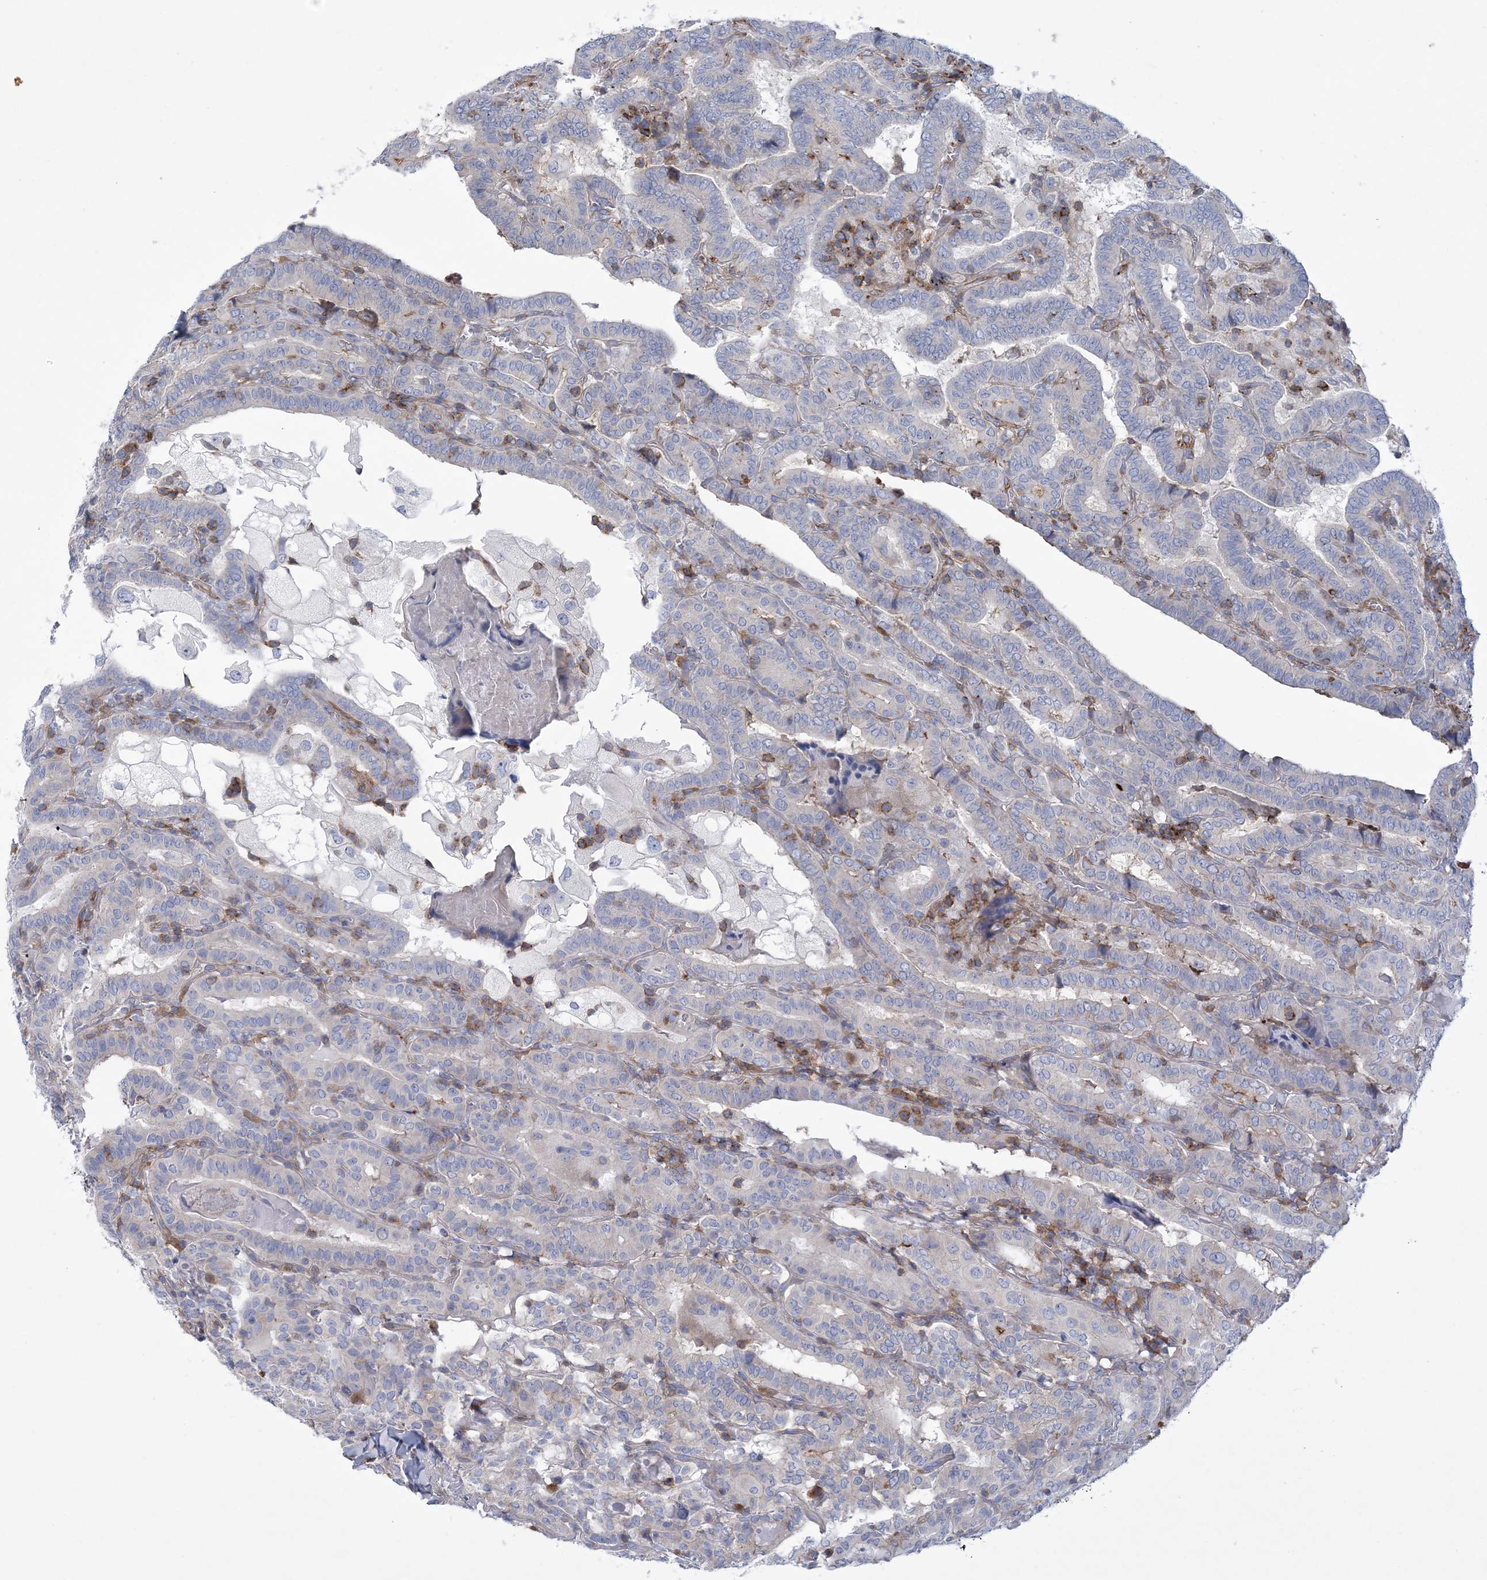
{"staining": {"intensity": "negative", "quantity": "none", "location": "none"}, "tissue": "thyroid cancer", "cell_type": "Tumor cells", "image_type": "cancer", "snomed": [{"axis": "morphology", "description": "Papillary adenocarcinoma, NOS"}, {"axis": "topography", "description": "Thyroid gland"}], "caption": "An image of human thyroid cancer is negative for staining in tumor cells.", "gene": "ARSJ", "patient": {"sex": "female", "age": 72}}